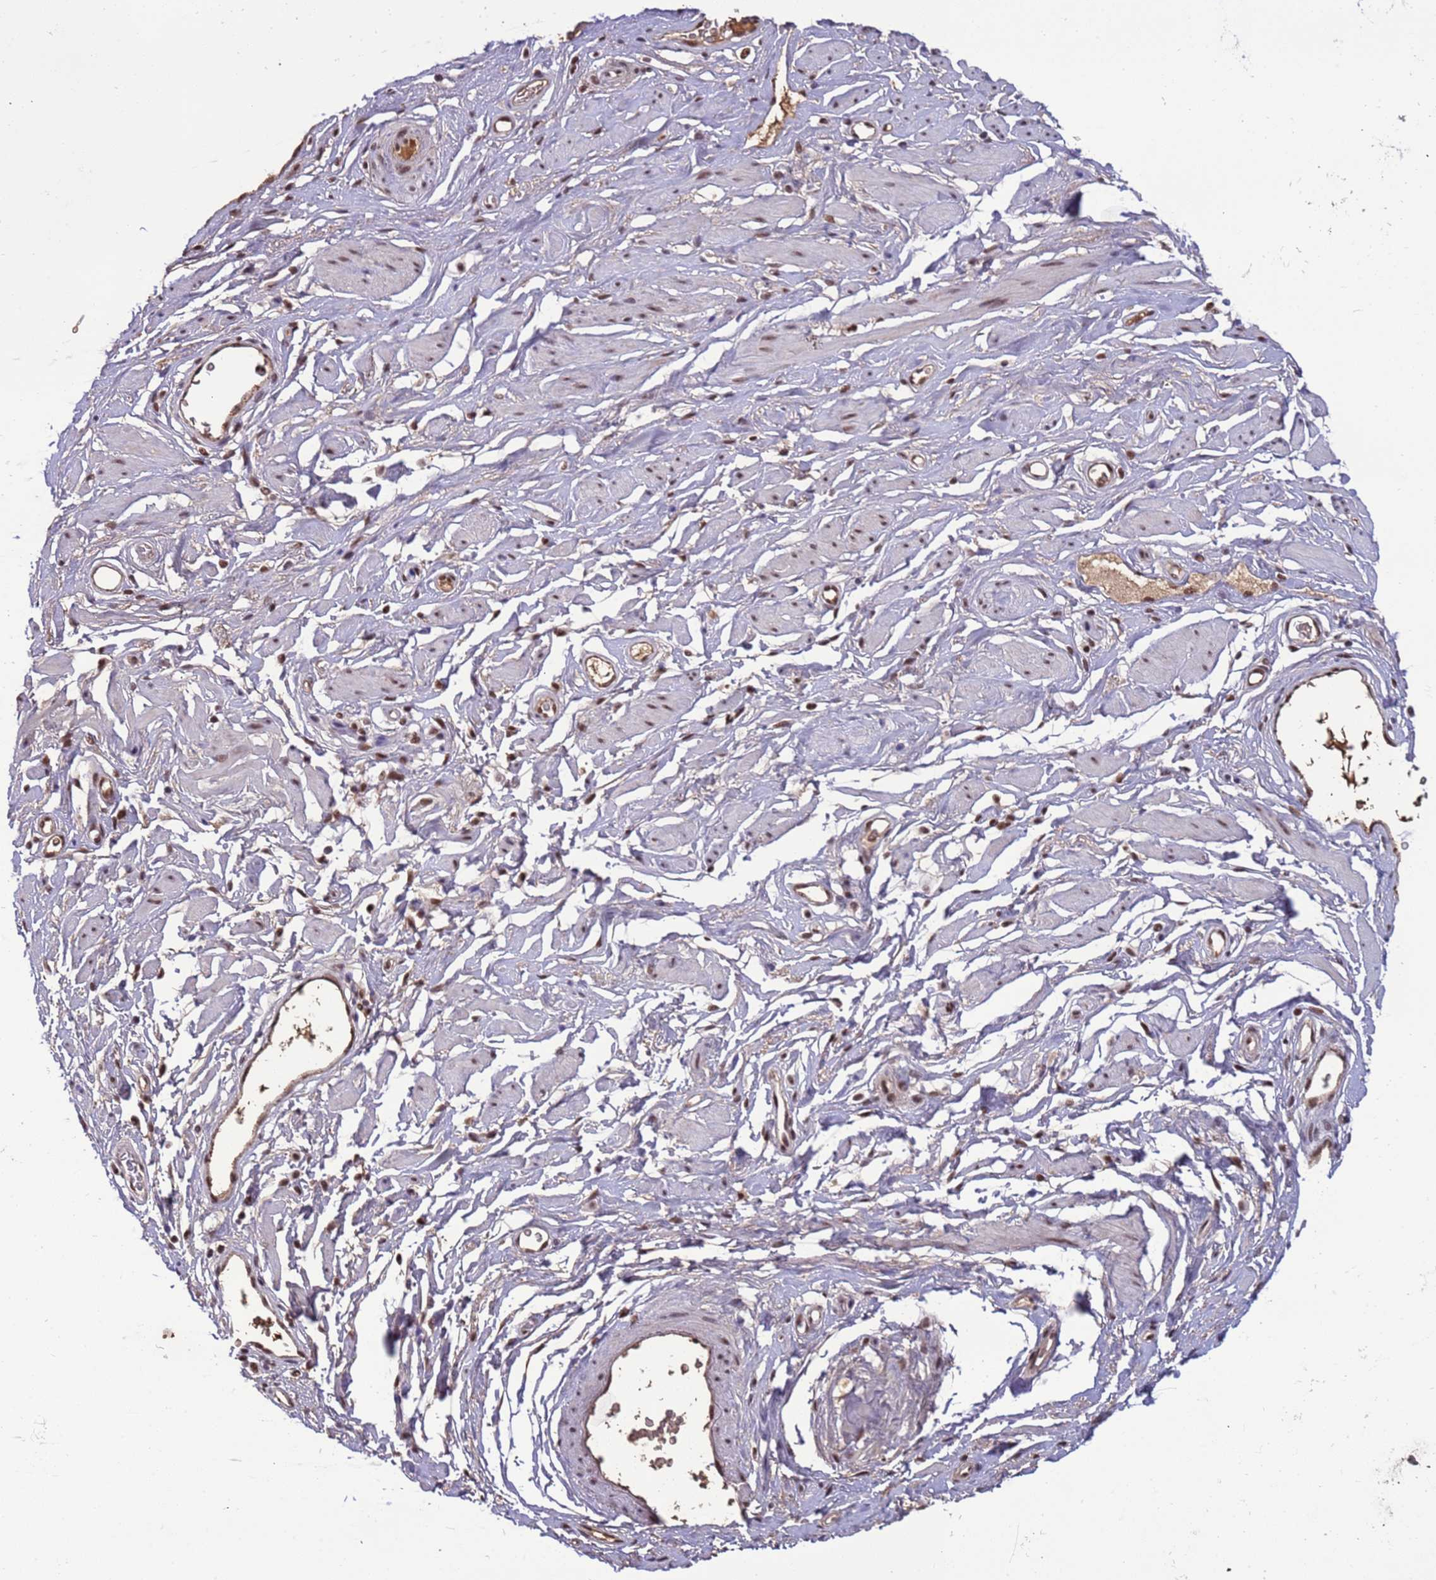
{"staining": {"intensity": "moderate", "quantity": "25%-75%", "location": "cytoplasmic/membranous"}, "tissue": "adipose tissue", "cell_type": "Adipocytes", "image_type": "normal", "snomed": [{"axis": "morphology", "description": "Normal tissue, NOS"}, {"axis": "morphology", "description": "Adenocarcinoma, NOS"}, {"axis": "topography", "description": "Rectum"}, {"axis": "topography", "description": "Vagina"}, {"axis": "topography", "description": "Peripheral nerve tissue"}], "caption": "Immunohistochemical staining of benign adipose tissue shows moderate cytoplasmic/membranous protein positivity in approximately 25%-75% of adipocytes. (DAB IHC, brown staining for protein, blue staining for nuclei).", "gene": "SRRT", "patient": {"sex": "female", "age": 71}}